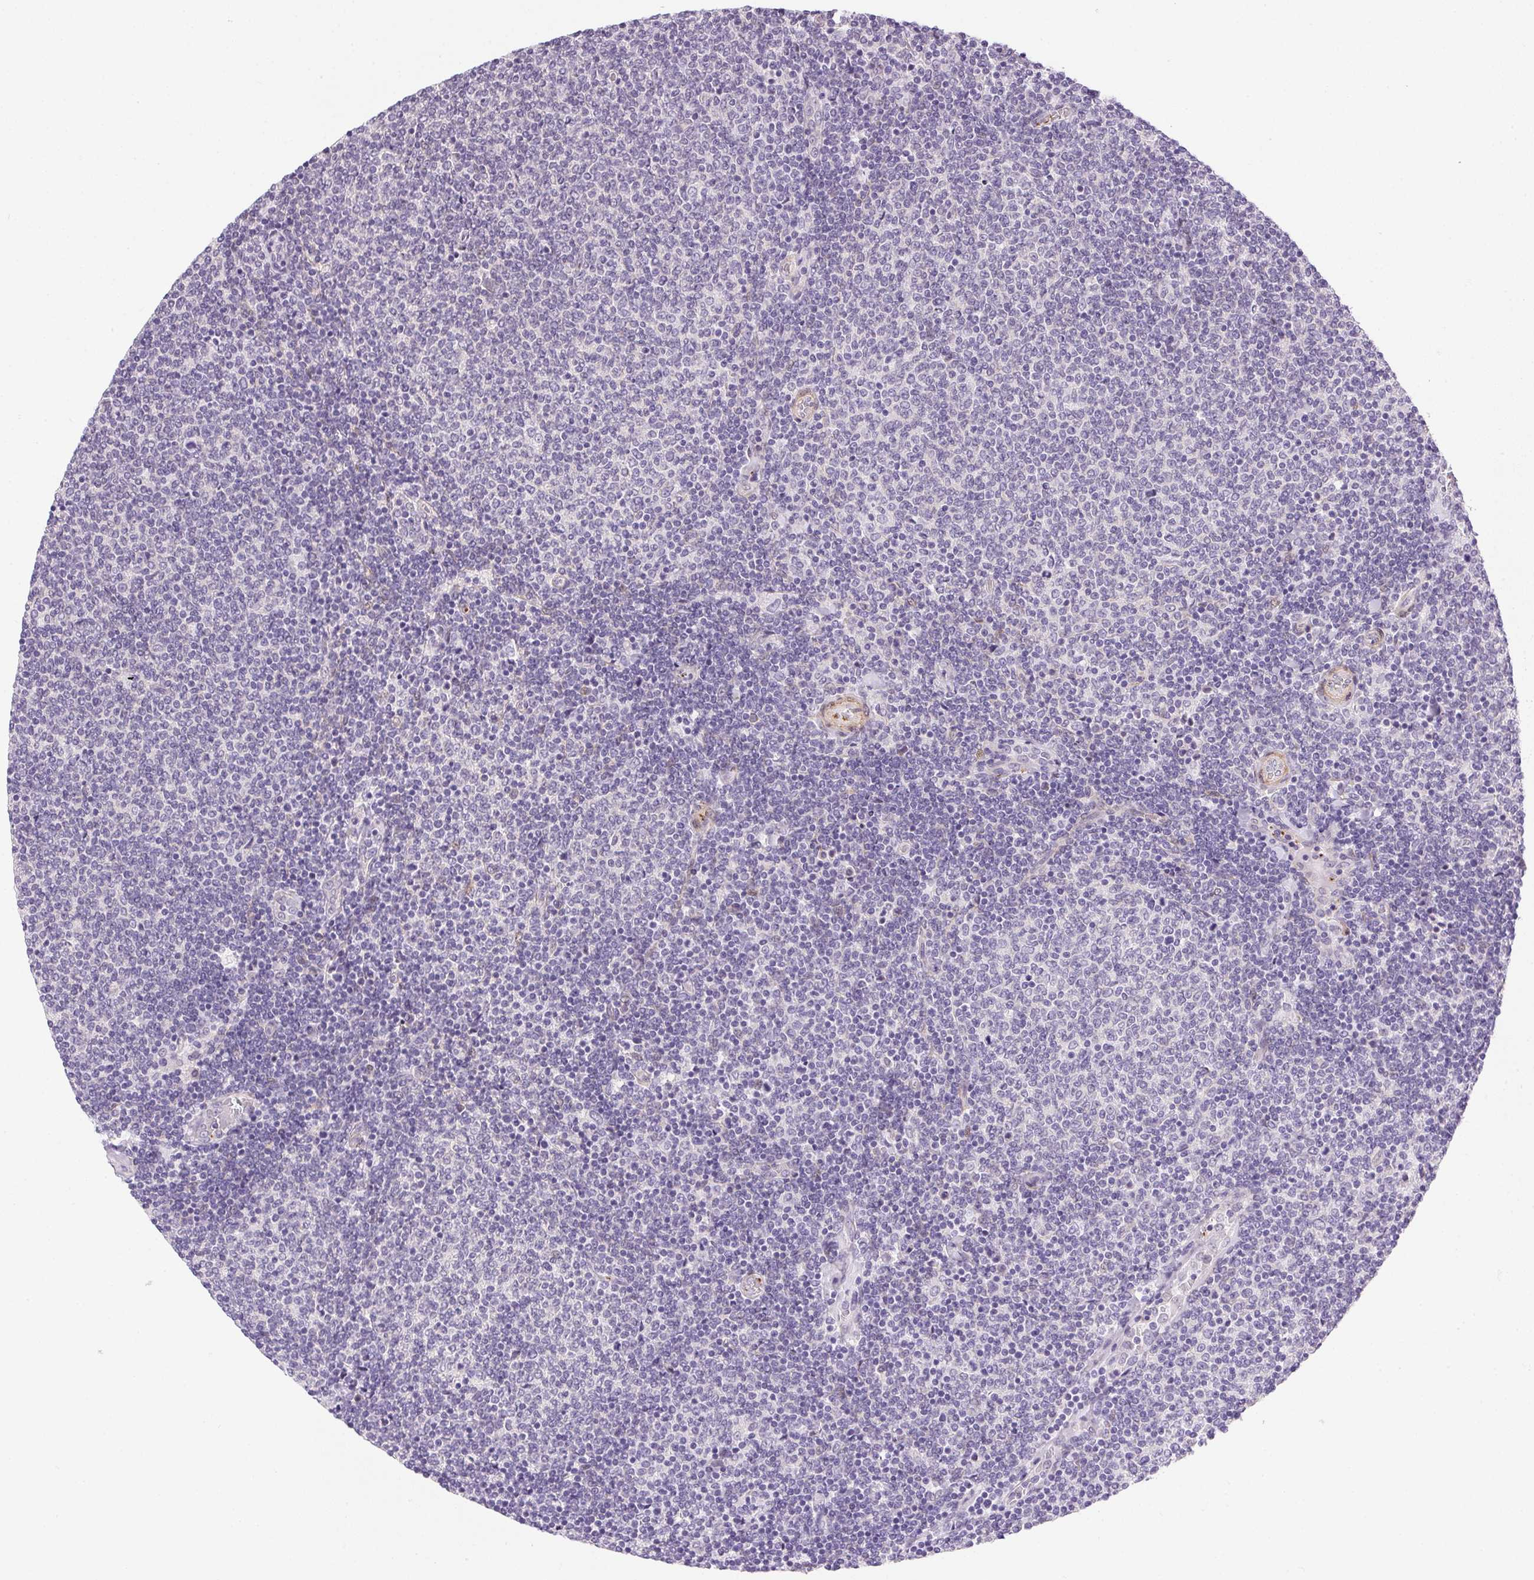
{"staining": {"intensity": "negative", "quantity": "none", "location": "none"}, "tissue": "lymphoma", "cell_type": "Tumor cells", "image_type": "cancer", "snomed": [{"axis": "morphology", "description": "Malignant lymphoma, non-Hodgkin's type, Low grade"}, {"axis": "topography", "description": "Lymph node"}], "caption": "Immunohistochemical staining of lymphoma demonstrates no significant staining in tumor cells.", "gene": "PRL", "patient": {"sex": "male", "age": 52}}